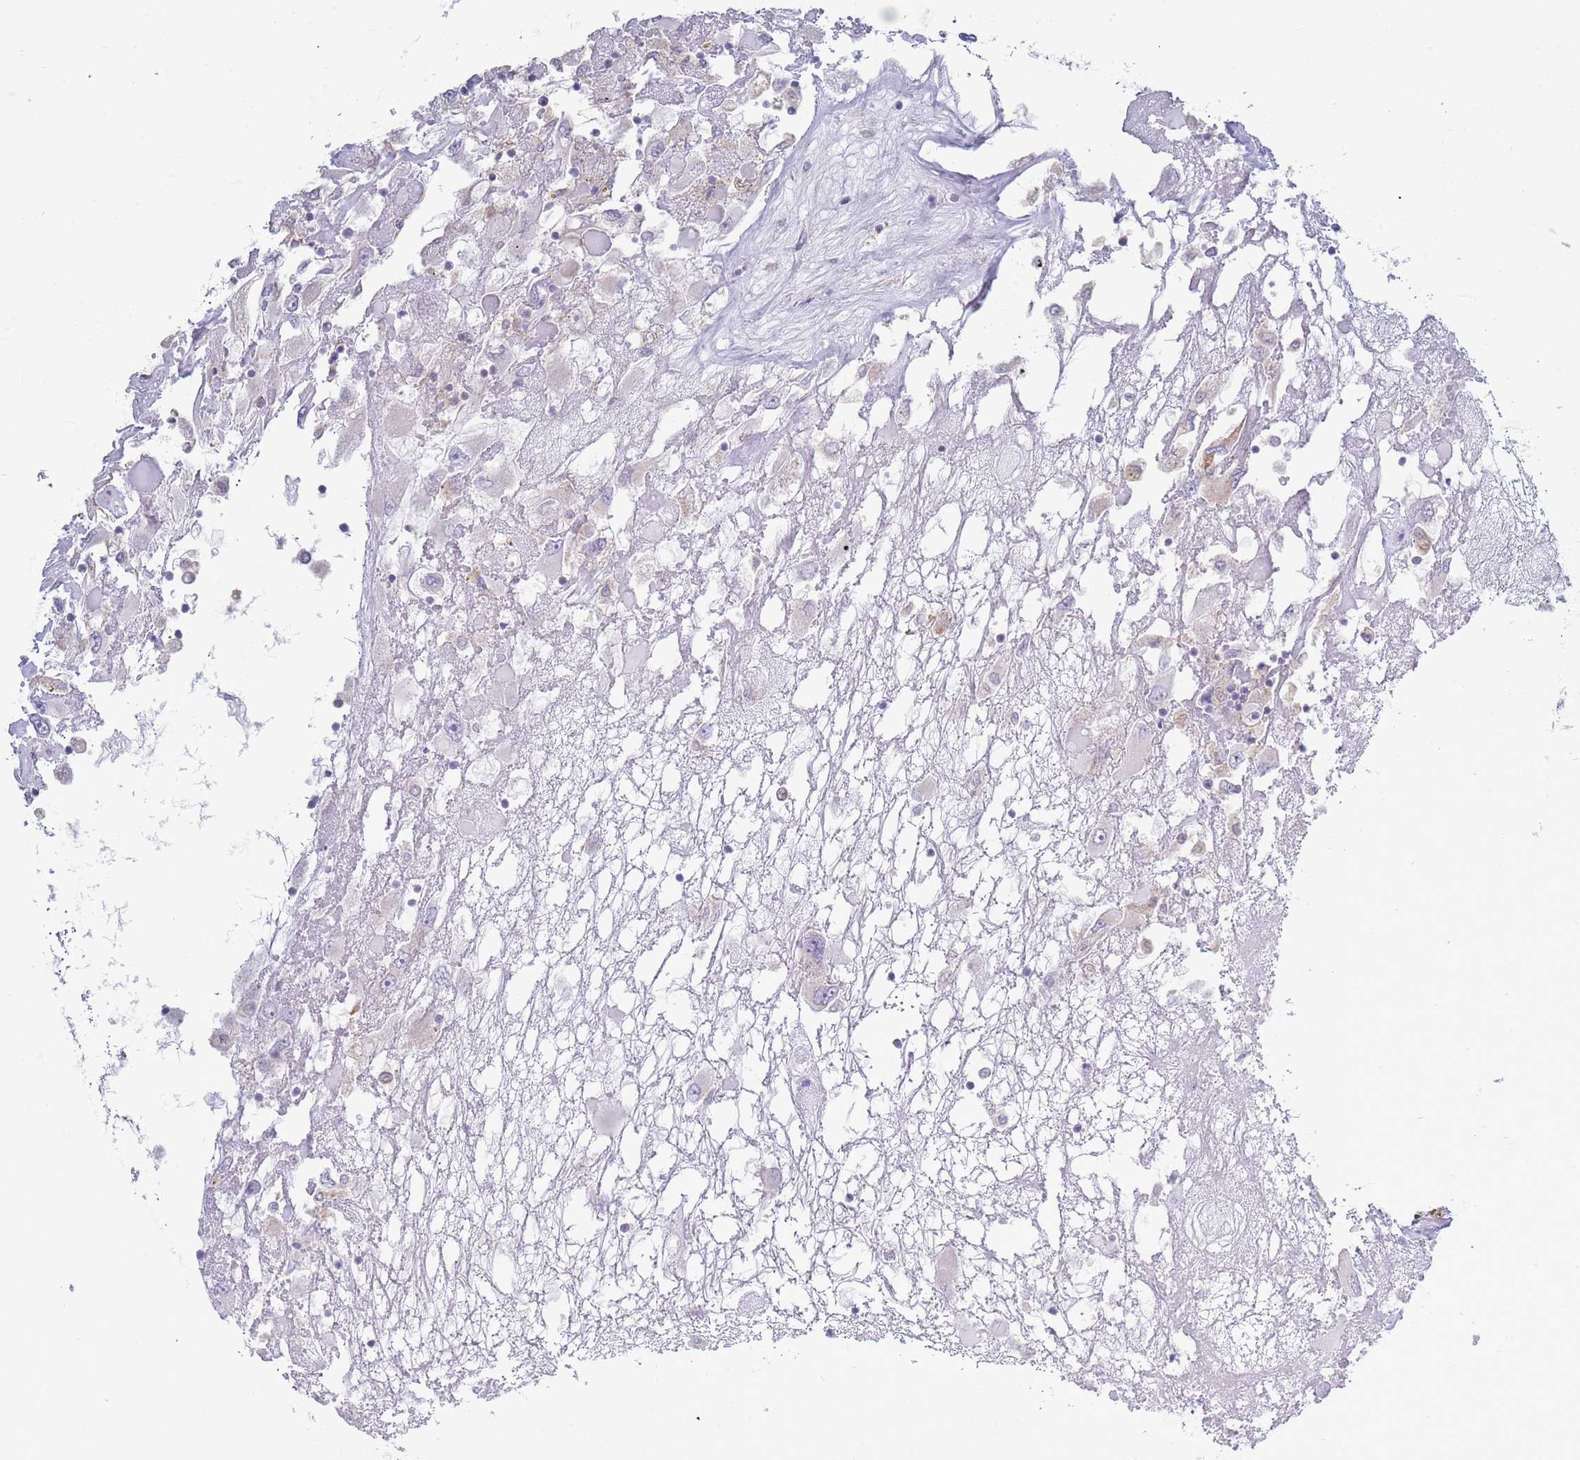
{"staining": {"intensity": "negative", "quantity": "none", "location": "none"}, "tissue": "renal cancer", "cell_type": "Tumor cells", "image_type": "cancer", "snomed": [{"axis": "morphology", "description": "Adenocarcinoma, NOS"}, {"axis": "topography", "description": "Kidney"}], "caption": "Renal adenocarcinoma stained for a protein using IHC displays no positivity tumor cells.", "gene": "ACSBG1", "patient": {"sex": "female", "age": 52}}